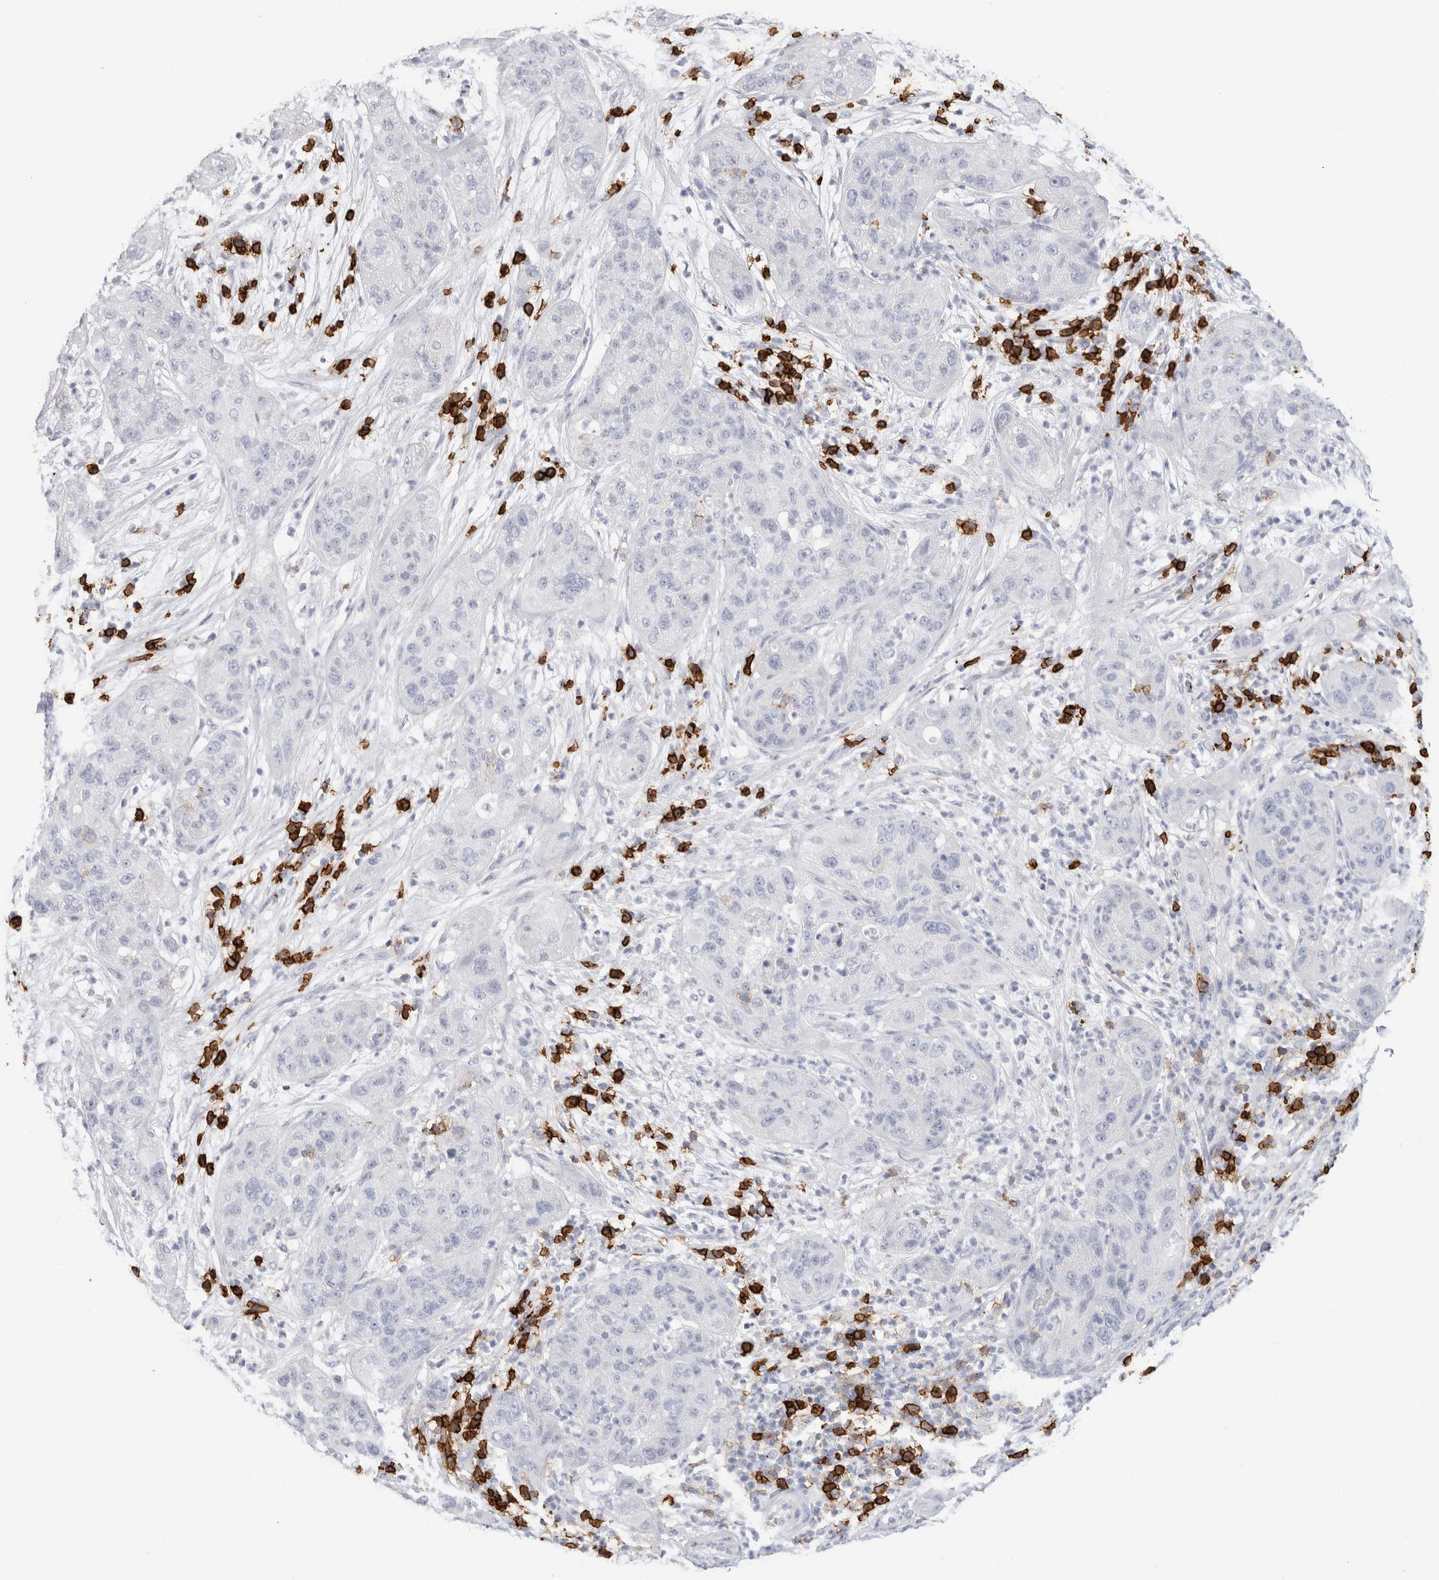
{"staining": {"intensity": "negative", "quantity": "none", "location": "none"}, "tissue": "pancreatic cancer", "cell_type": "Tumor cells", "image_type": "cancer", "snomed": [{"axis": "morphology", "description": "Adenocarcinoma, NOS"}, {"axis": "topography", "description": "Pancreas"}], "caption": "This is an immunohistochemistry image of pancreatic cancer. There is no expression in tumor cells.", "gene": "CD38", "patient": {"sex": "female", "age": 78}}